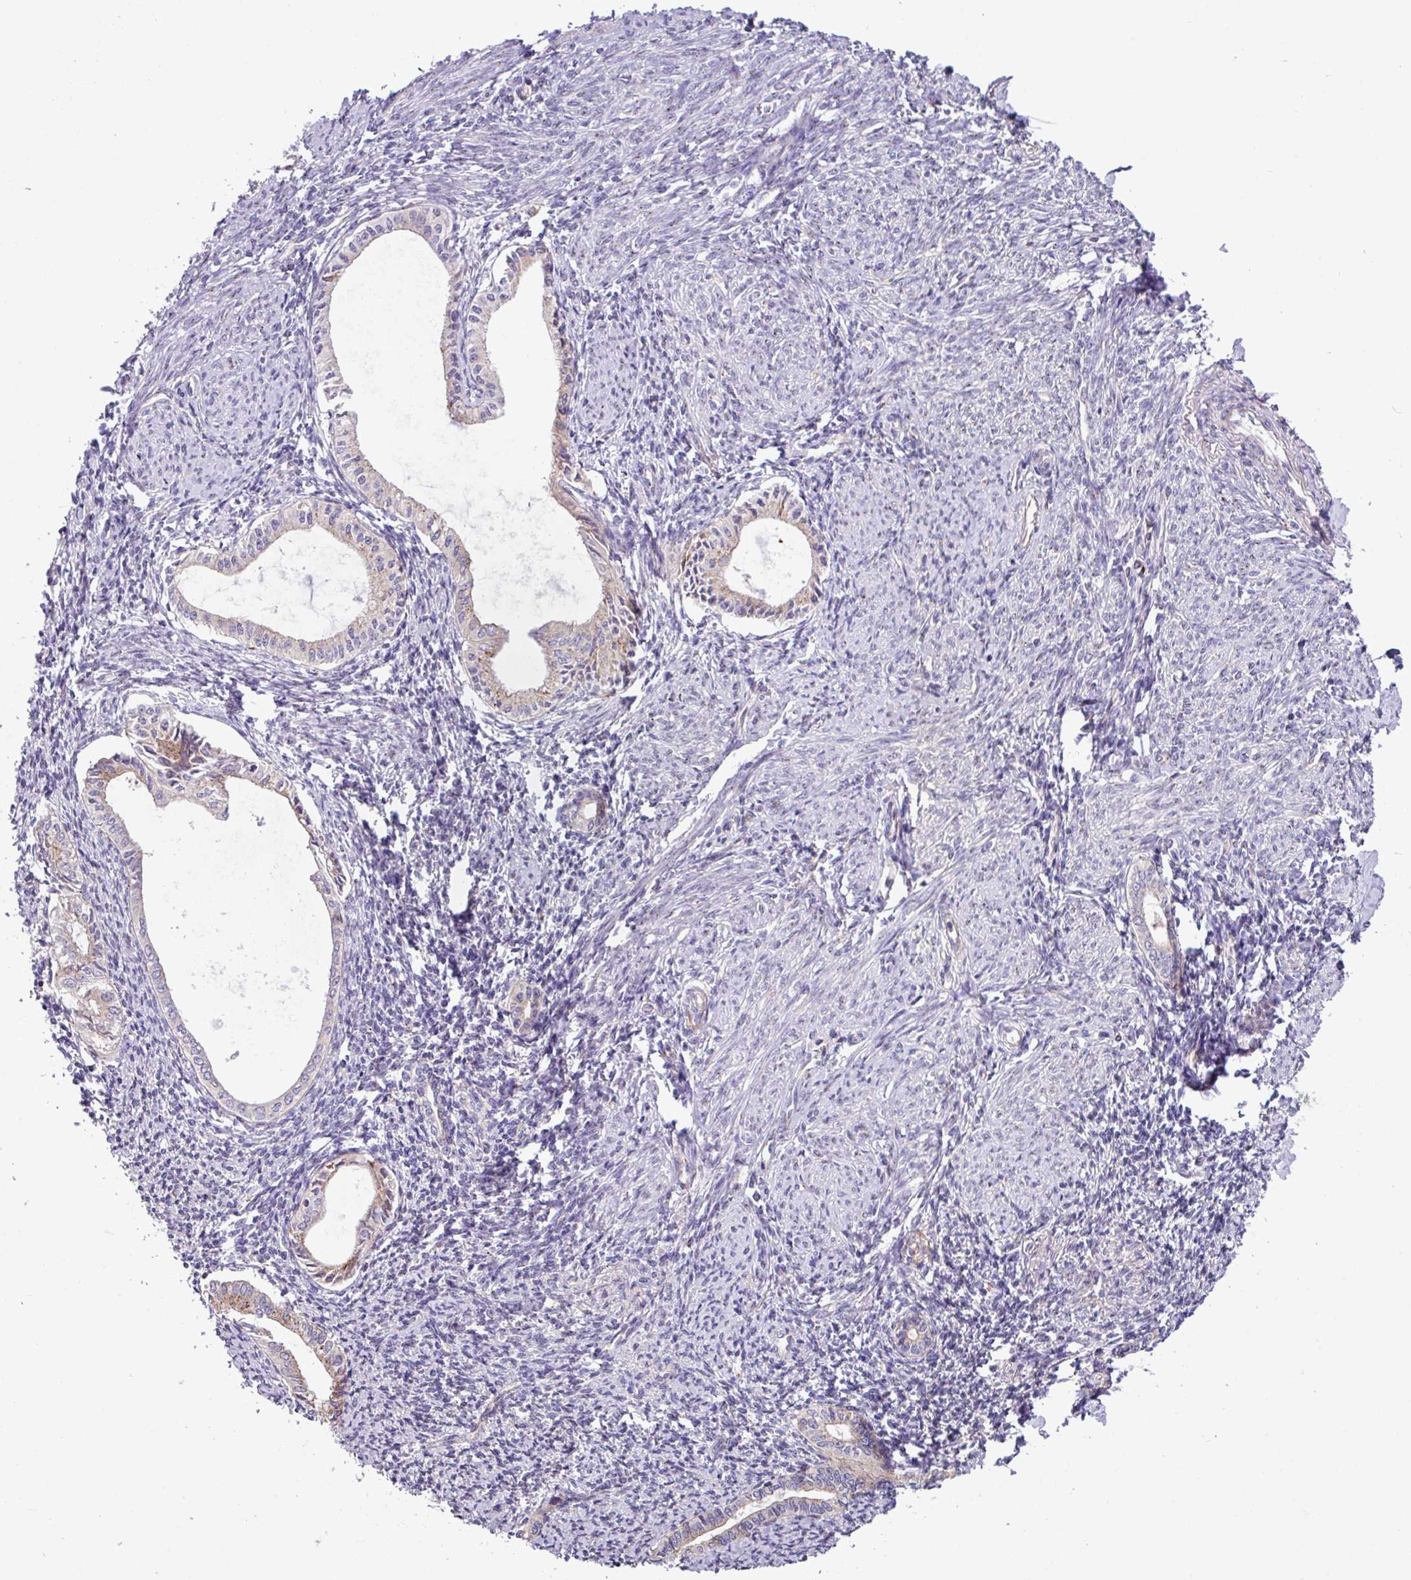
{"staining": {"intensity": "weak", "quantity": "25%-75%", "location": "cytoplasmic/membranous"}, "tissue": "endometrium", "cell_type": "Cells in endometrial stroma", "image_type": "normal", "snomed": [{"axis": "morphology", "description": "Normal tissue, NOS"}, {"axis": "topography", "description": "Endometrium"}], "caption": "A low amount of weak cytoplasmic/membranous positivity is appreciated in about 25%-75% of cells in endometrial stroma in benign endometrium. (DAB (3,3'-diaminobenzidine) IHC with brightfield microscopy, high magnification).", "gene": "RAB19", "patient": {"sex": "female", "age": 63}}